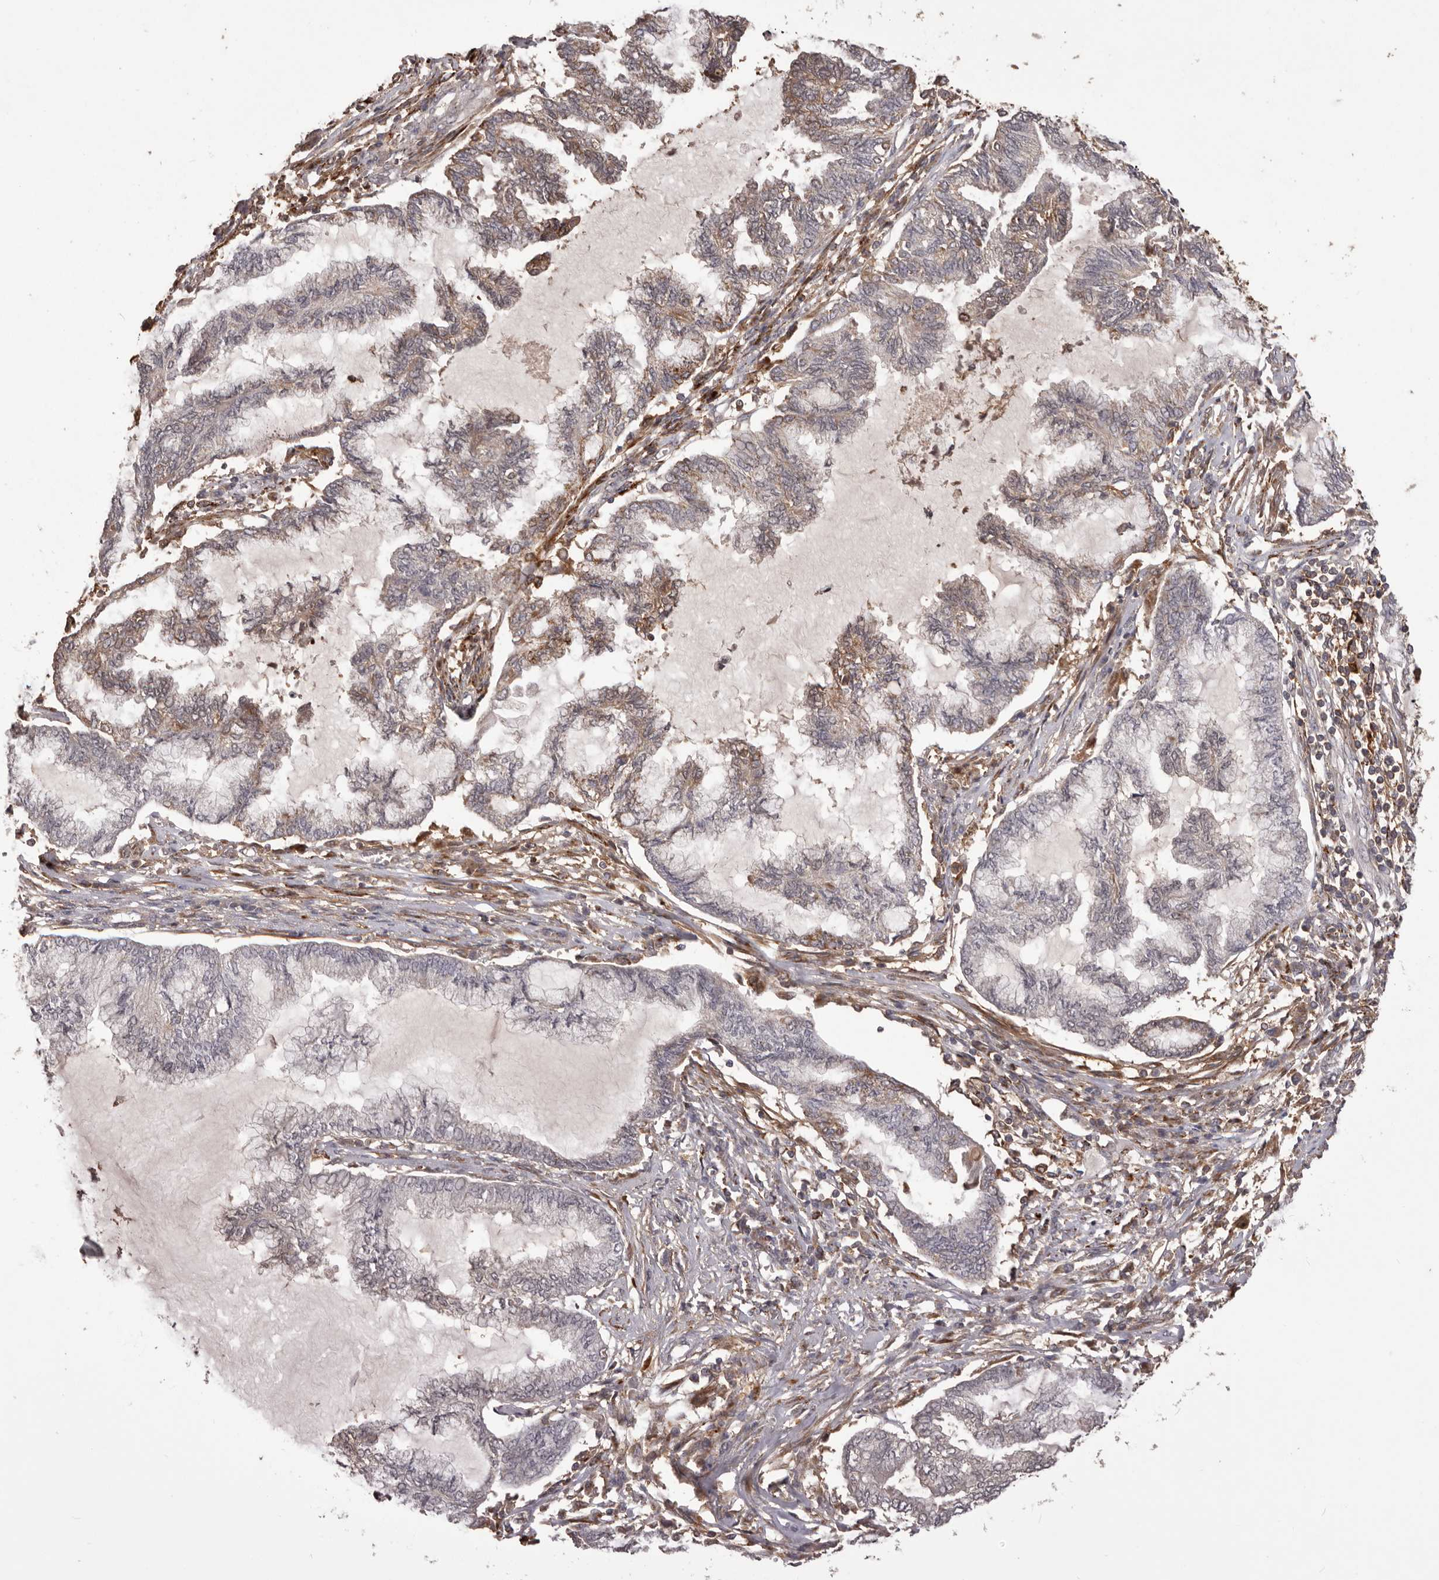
{"staining": {"intensity": "weak", "quantity": "25%-75%", "location": "cytoplasmic/membranous"}, "tissue": "endometrial cancer", "cell_type": "Tumor cells", "image_type": "cancer", "snomed": [{"axis": "morphology", "description": "Adenocarcinoma, NOS"}, {"axis": "topography", "description": "Endometrium"}], "caption": "A low amount of weak cytoplasmic/membranous expression is seen in about 25%-75% of tumor cells in endometrial cancer (adenocarcinoma) tissue. The staining is performed using DAB brown chromogen to label protein expression. The nuclei are counter-stained blue using hematoxylin.", "gene": "GLIPR2", "patient": {"sex": "female", "age": 86}}